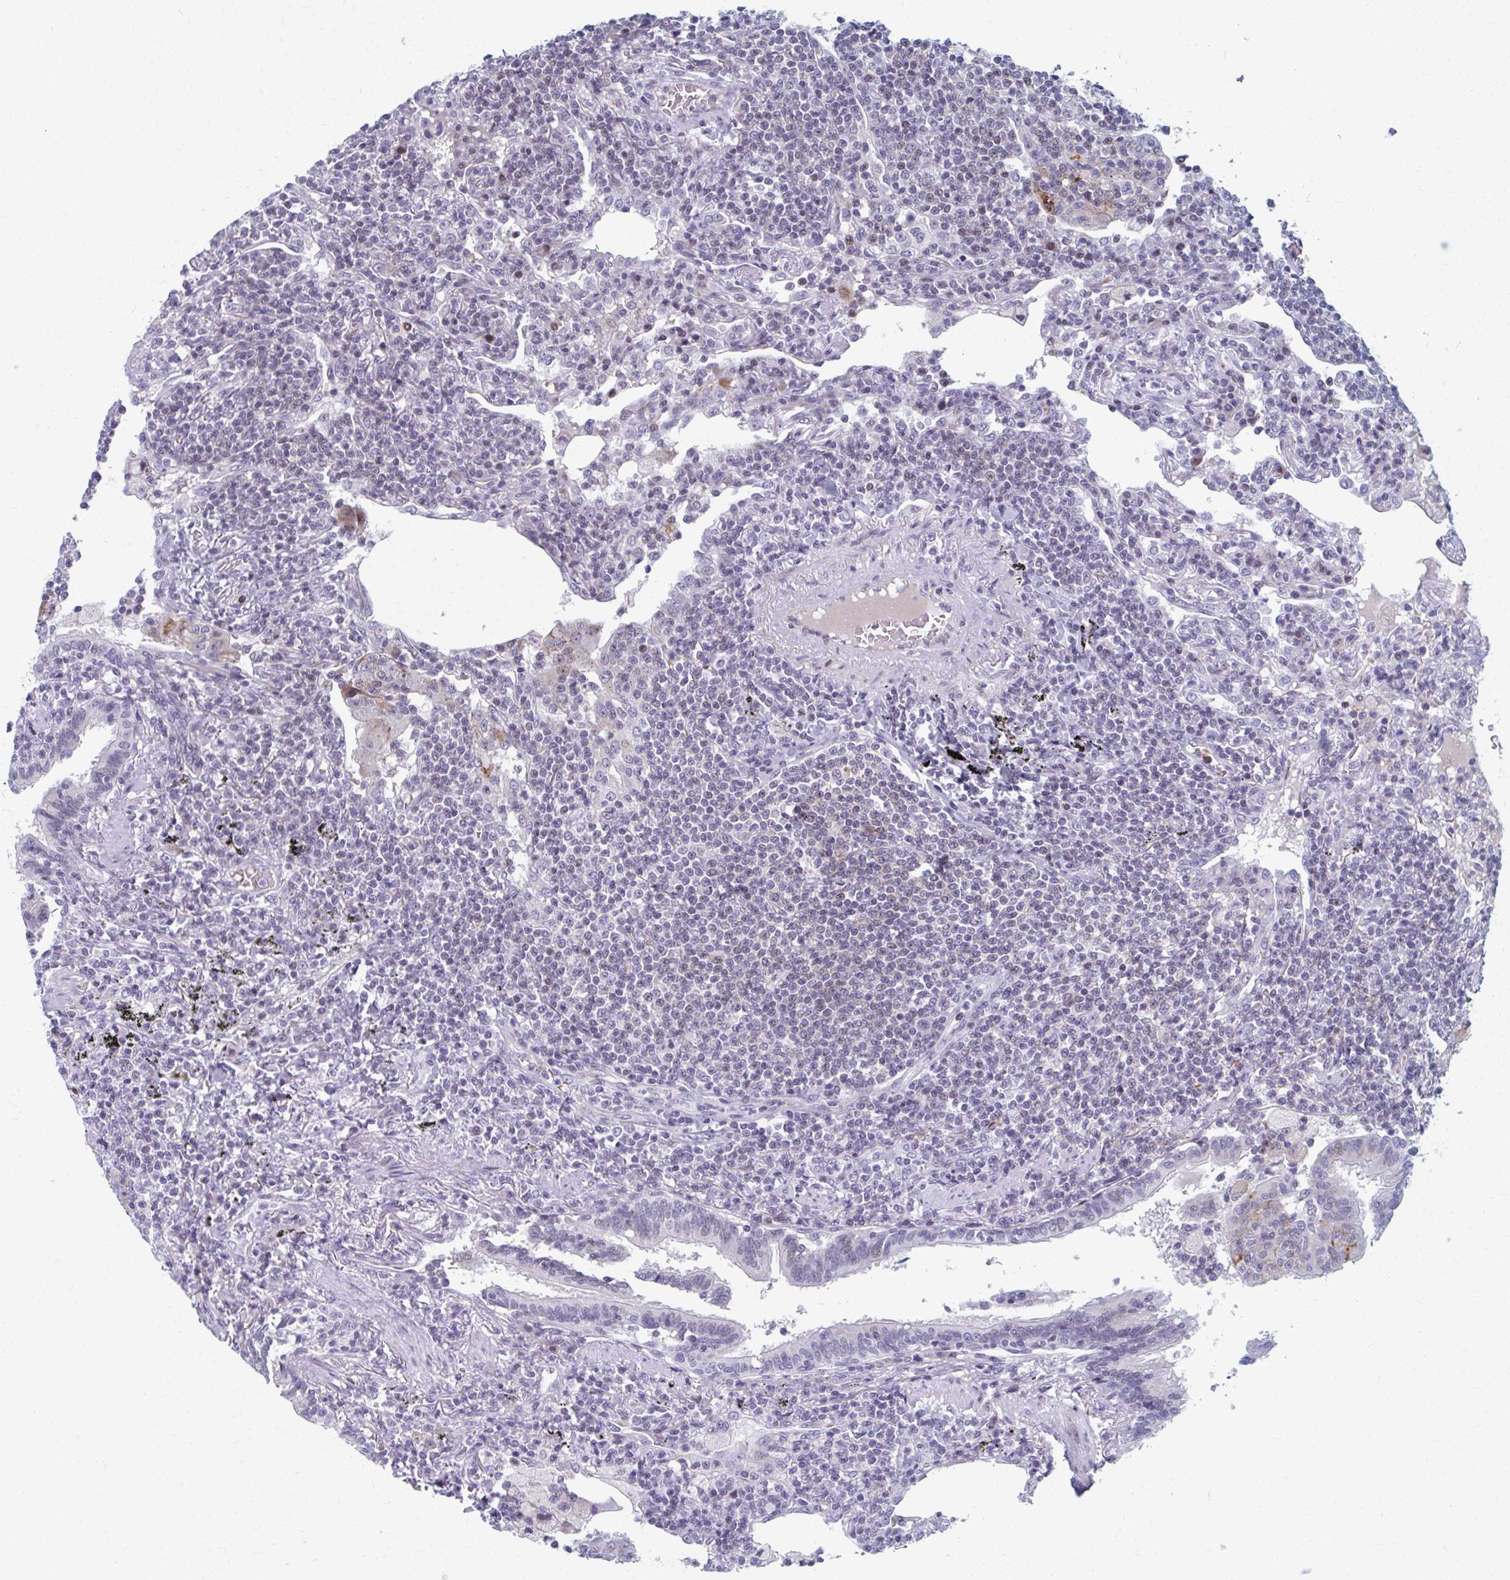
{"staining": {"intensity": "negative", "quantity": "none", "location": "none"}, "tissue": "lymphoma", "cell_type": "Tumor cells", "image_type": "cancer", "snomed": [{"axis": "morphology", "description": "Malignant lymphoma, non-Hodgkin's type, Low grade"}, {"axis": "topography", "description": "Lung"}], "caption": "Immunohistochemistry (IHC) of human lymphoma exhibits no expression in tumor cells.", "gene": "ABHD16B", "patient": {"sex": "female", "age": 71}}